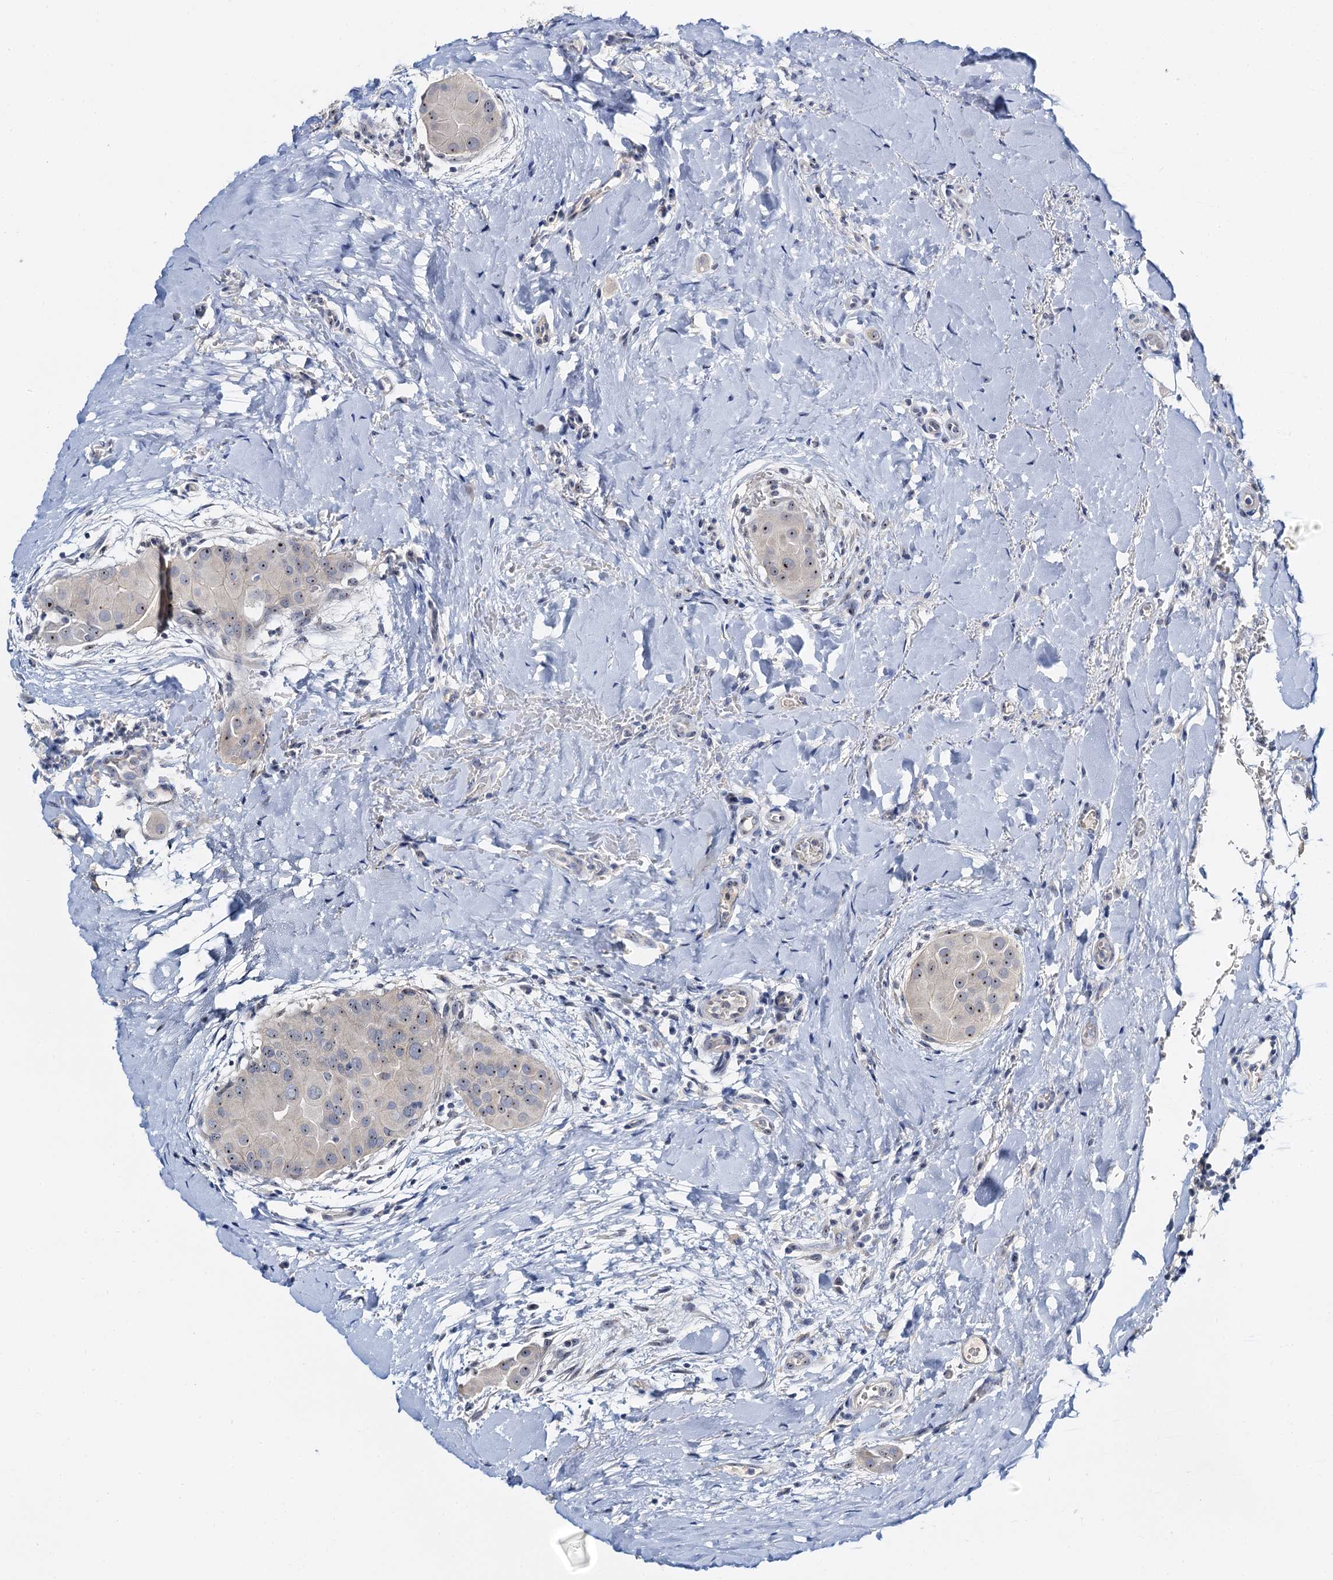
{"staining": {"intensity": "weak", "quantity": ">75%", "location": "nuclear"}, "tissue": "thyroid cancer", "cell_type": "Tumor cells", "image_type": "cancer", "snomed": [{"axis": "morphology", "description": "Papillary adenocarcinoma, NOS"}, {"axis": "topography", "description": "Thyroid gland"}], "caption": "Human papillary adenocarcinoma (thyroid) stained with a brown dye reveals weak nuclear positive expression in approximately >75% of tumor cells.", "gene": "NOP2", "patient": {"sex": "male", "age": 33}}